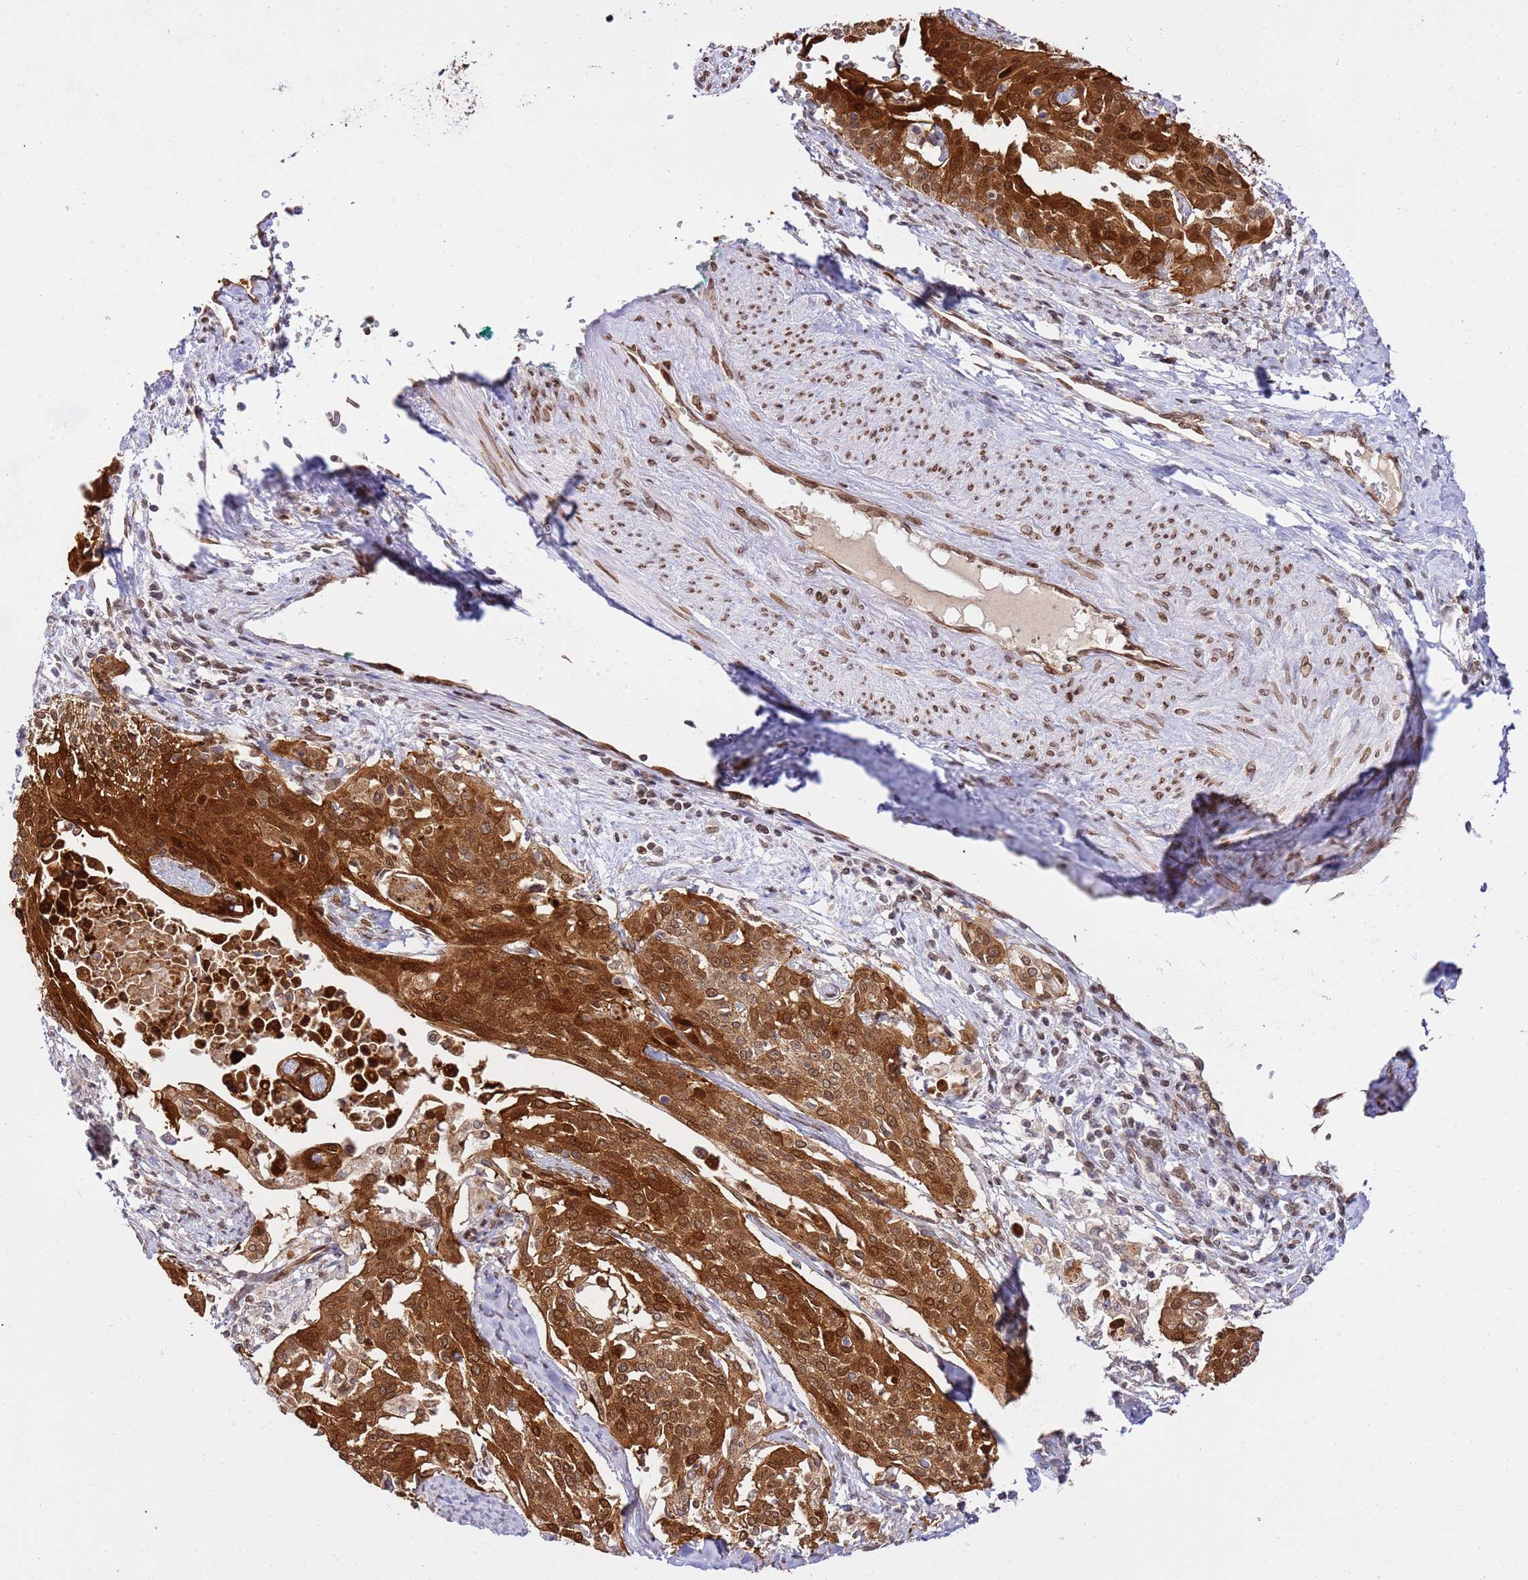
{"staining": {"intensity": "strong", "quantity": ">75%", "location": "cytoplasmic/membranous,nuclear"}, "tissue": "cervical cancer", "cell_type": "Tumor cells", "image_type": "cancer", "snomed": [{"axis": "morphology", "description": "Squamous cell carcinoma, NOS"}, {"axis": "topography", "description": "Cervix"}], "caption": "Squamous cell carcinoma (cervical) stained with a brown dye shows strong cytoplasmic/membranous and nuclear positive staining in about >75% of tumor cells.", "gene": "TRIM37", "patient": {"sex": "female", "age": 44}}